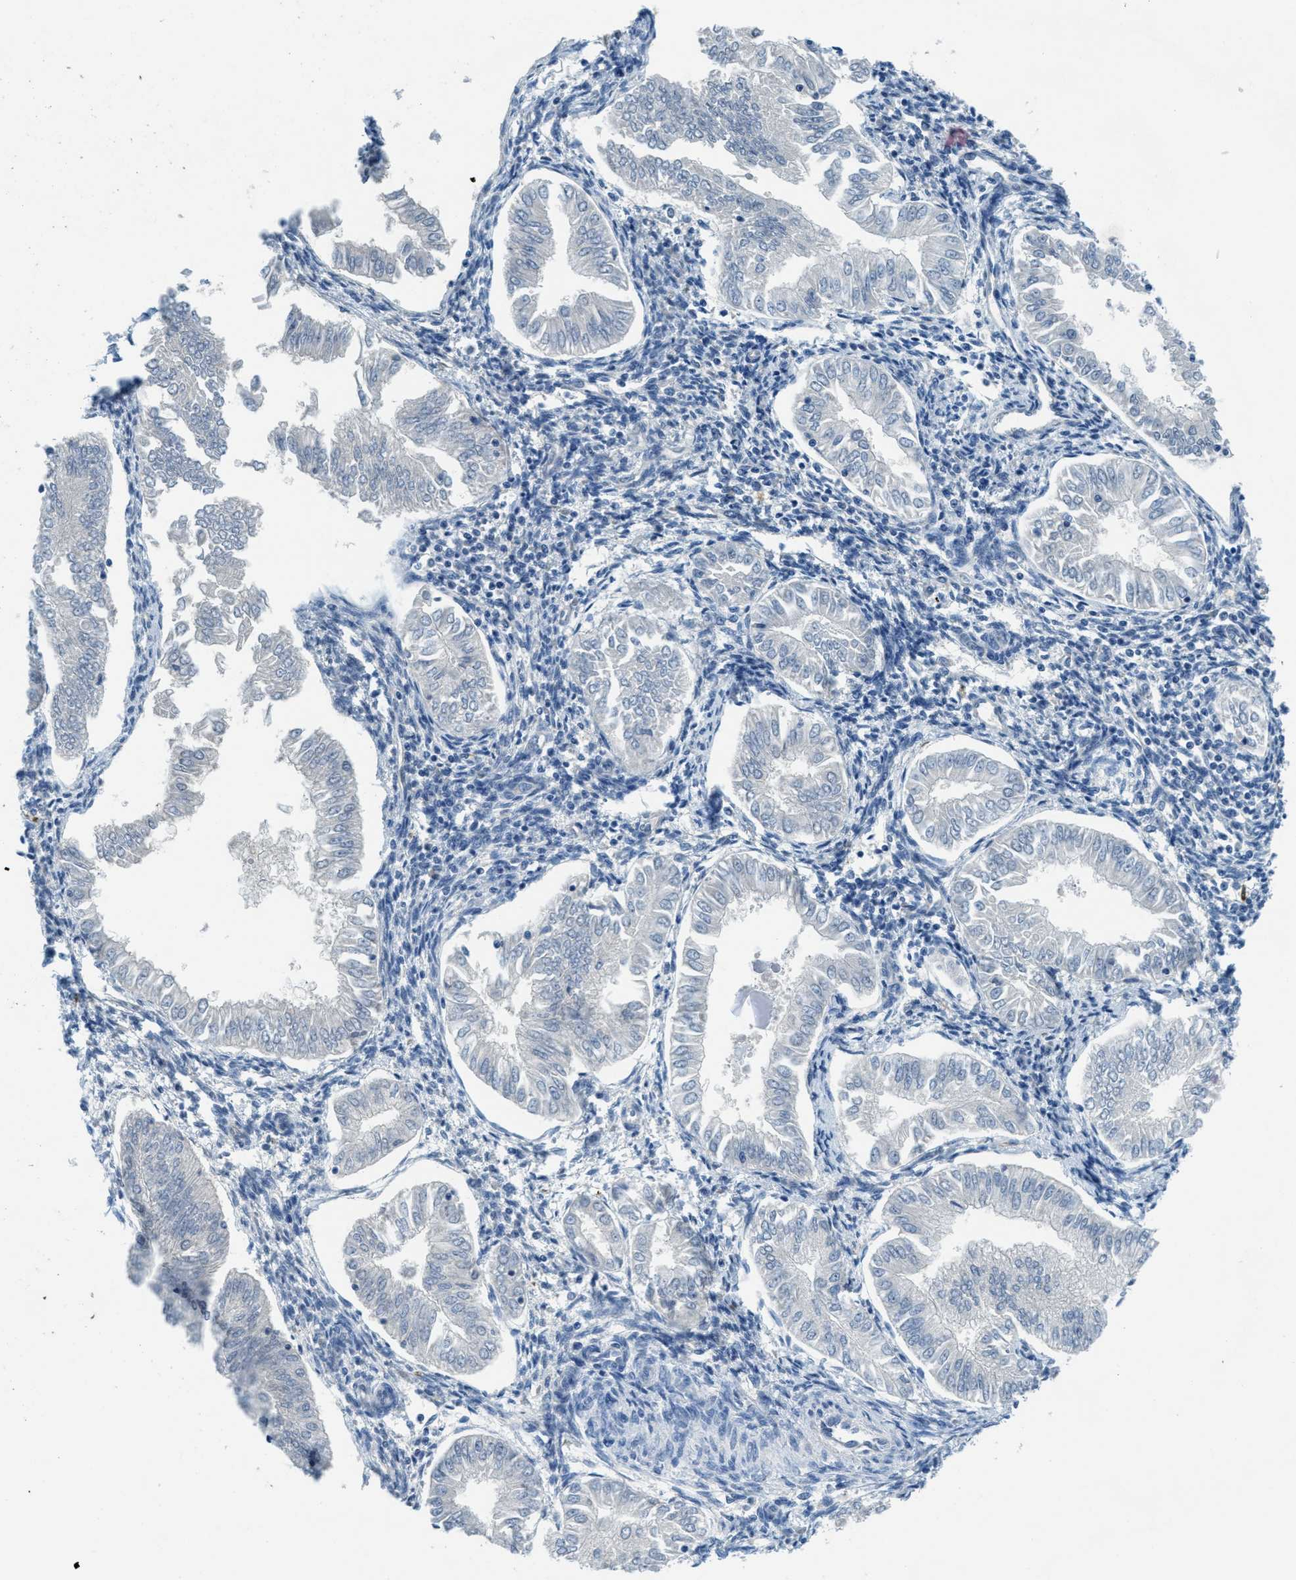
{"staining": {"intensity": "negative", "quantity": "none", "location": "none"}, "tissue": "endometrial cancer", "cell_type": "Tumor cells", "image_type": "cancer", "snomed": [{"axis": "morphology", "description": "Adenocarcinoma, NOS"}, {"axis": "topography", "description": "Endometrium"}], "caption": "Immunohistochemistry of endometrial cancer demonstrates no staining in tumor cells.", "gene": "A2M", "patient": {"sex": "female", "age": 53}}